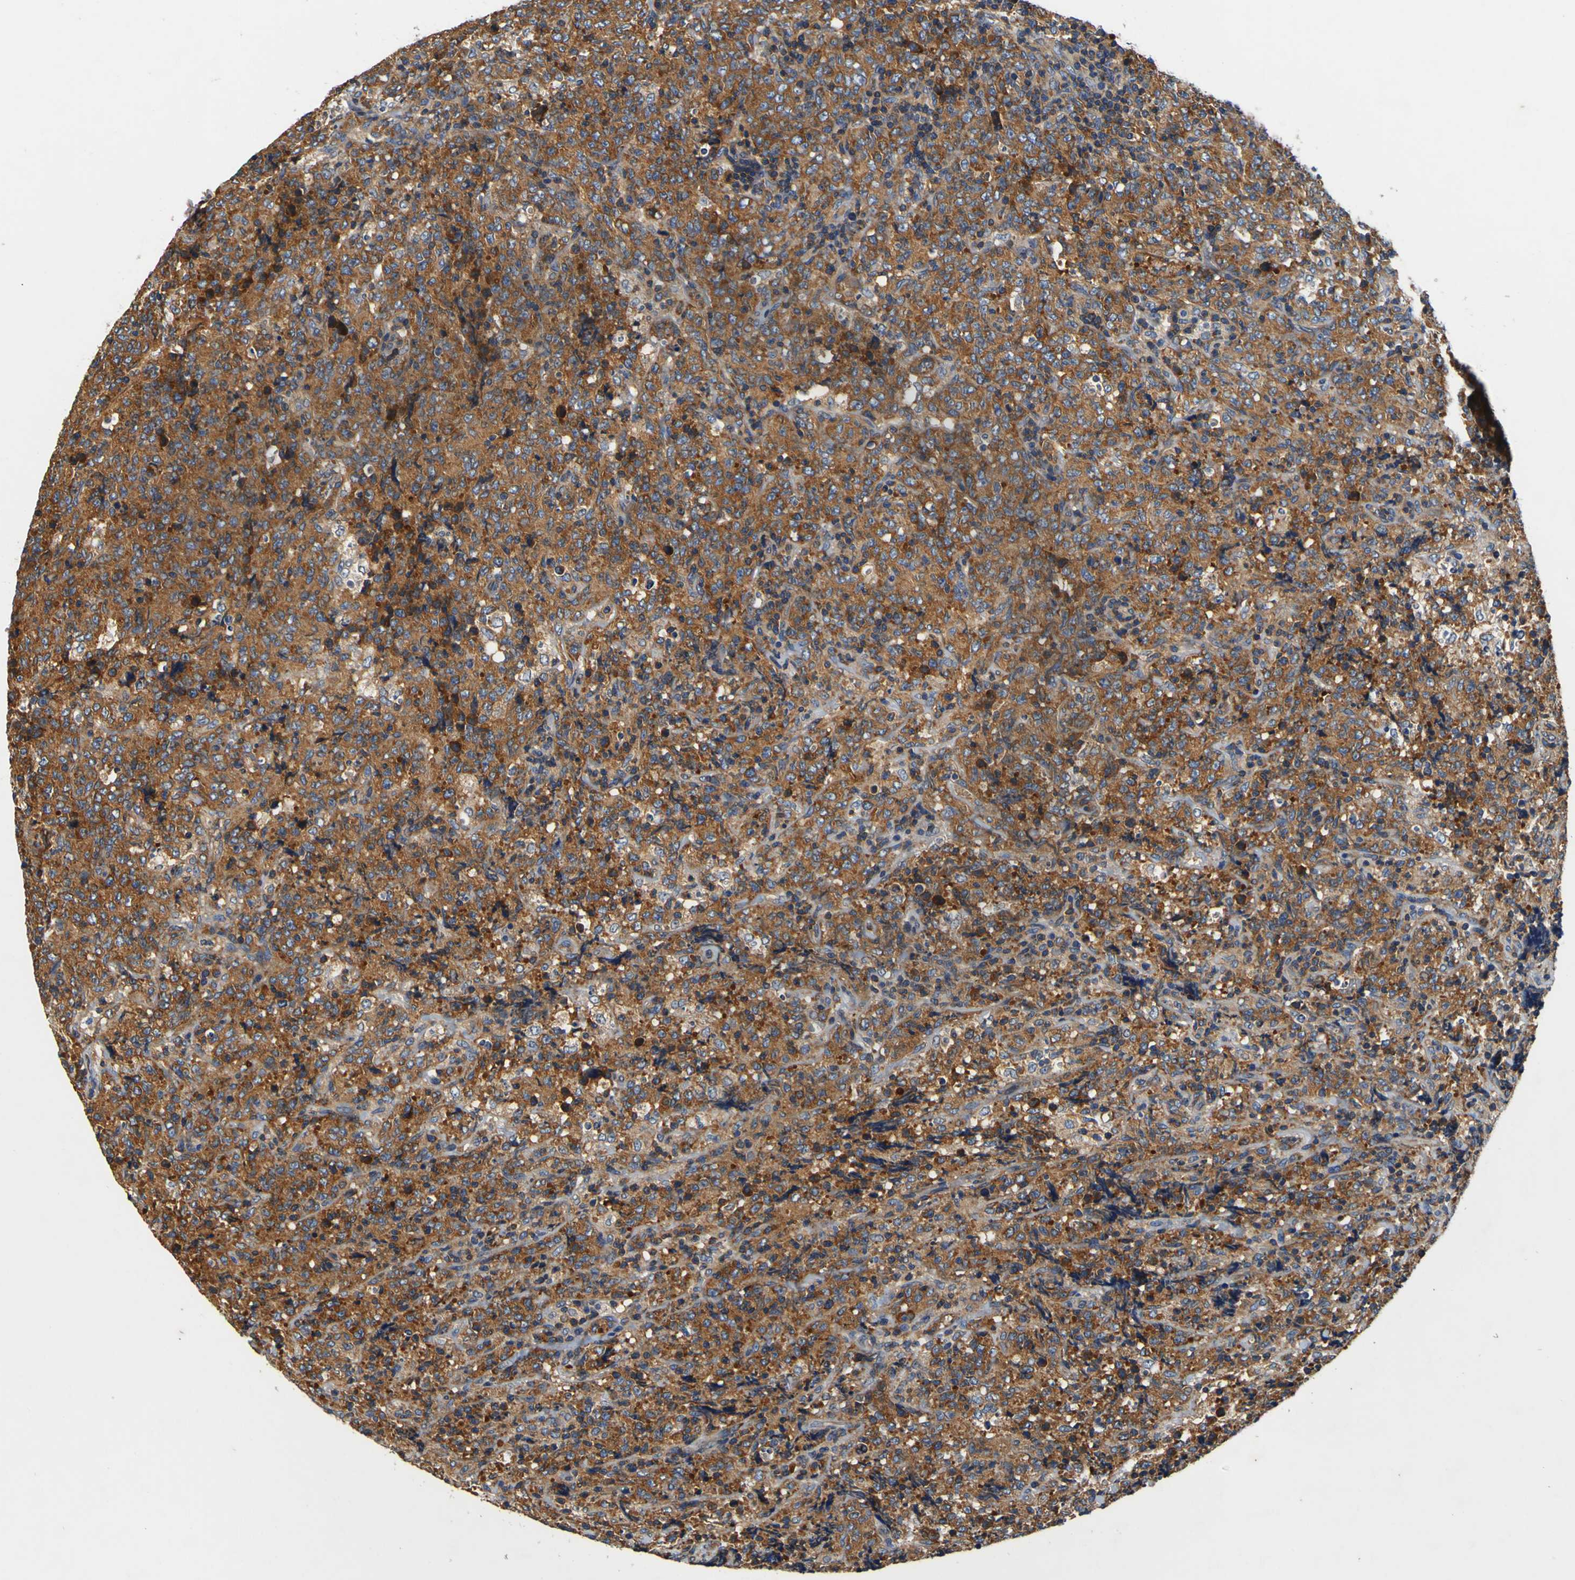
{"staining": {"intensity": "strong", "quantity": ">75%", "location": "cytoplasmic/membranous"}, "tissue": "lymphoma", "cell_type": "Tumor cells", "image_type": "cancer", "snomed": [{"axis": "morphology", "description": "Malignant lymphoma, non-Hodgkin's type, High grade"}, {"axis": "topography", "description": "Tonsil"}], "caption": "Immunohistochemical staining of human malignant lymphoma, non-Hodgkin's type (high-grade) demonstrates high levels of strong cytoplasmic/membranous protein staining in about >75% of tumor cells.", "gene": "CNR2", "patient": {"sex": "female", "age": 36}}